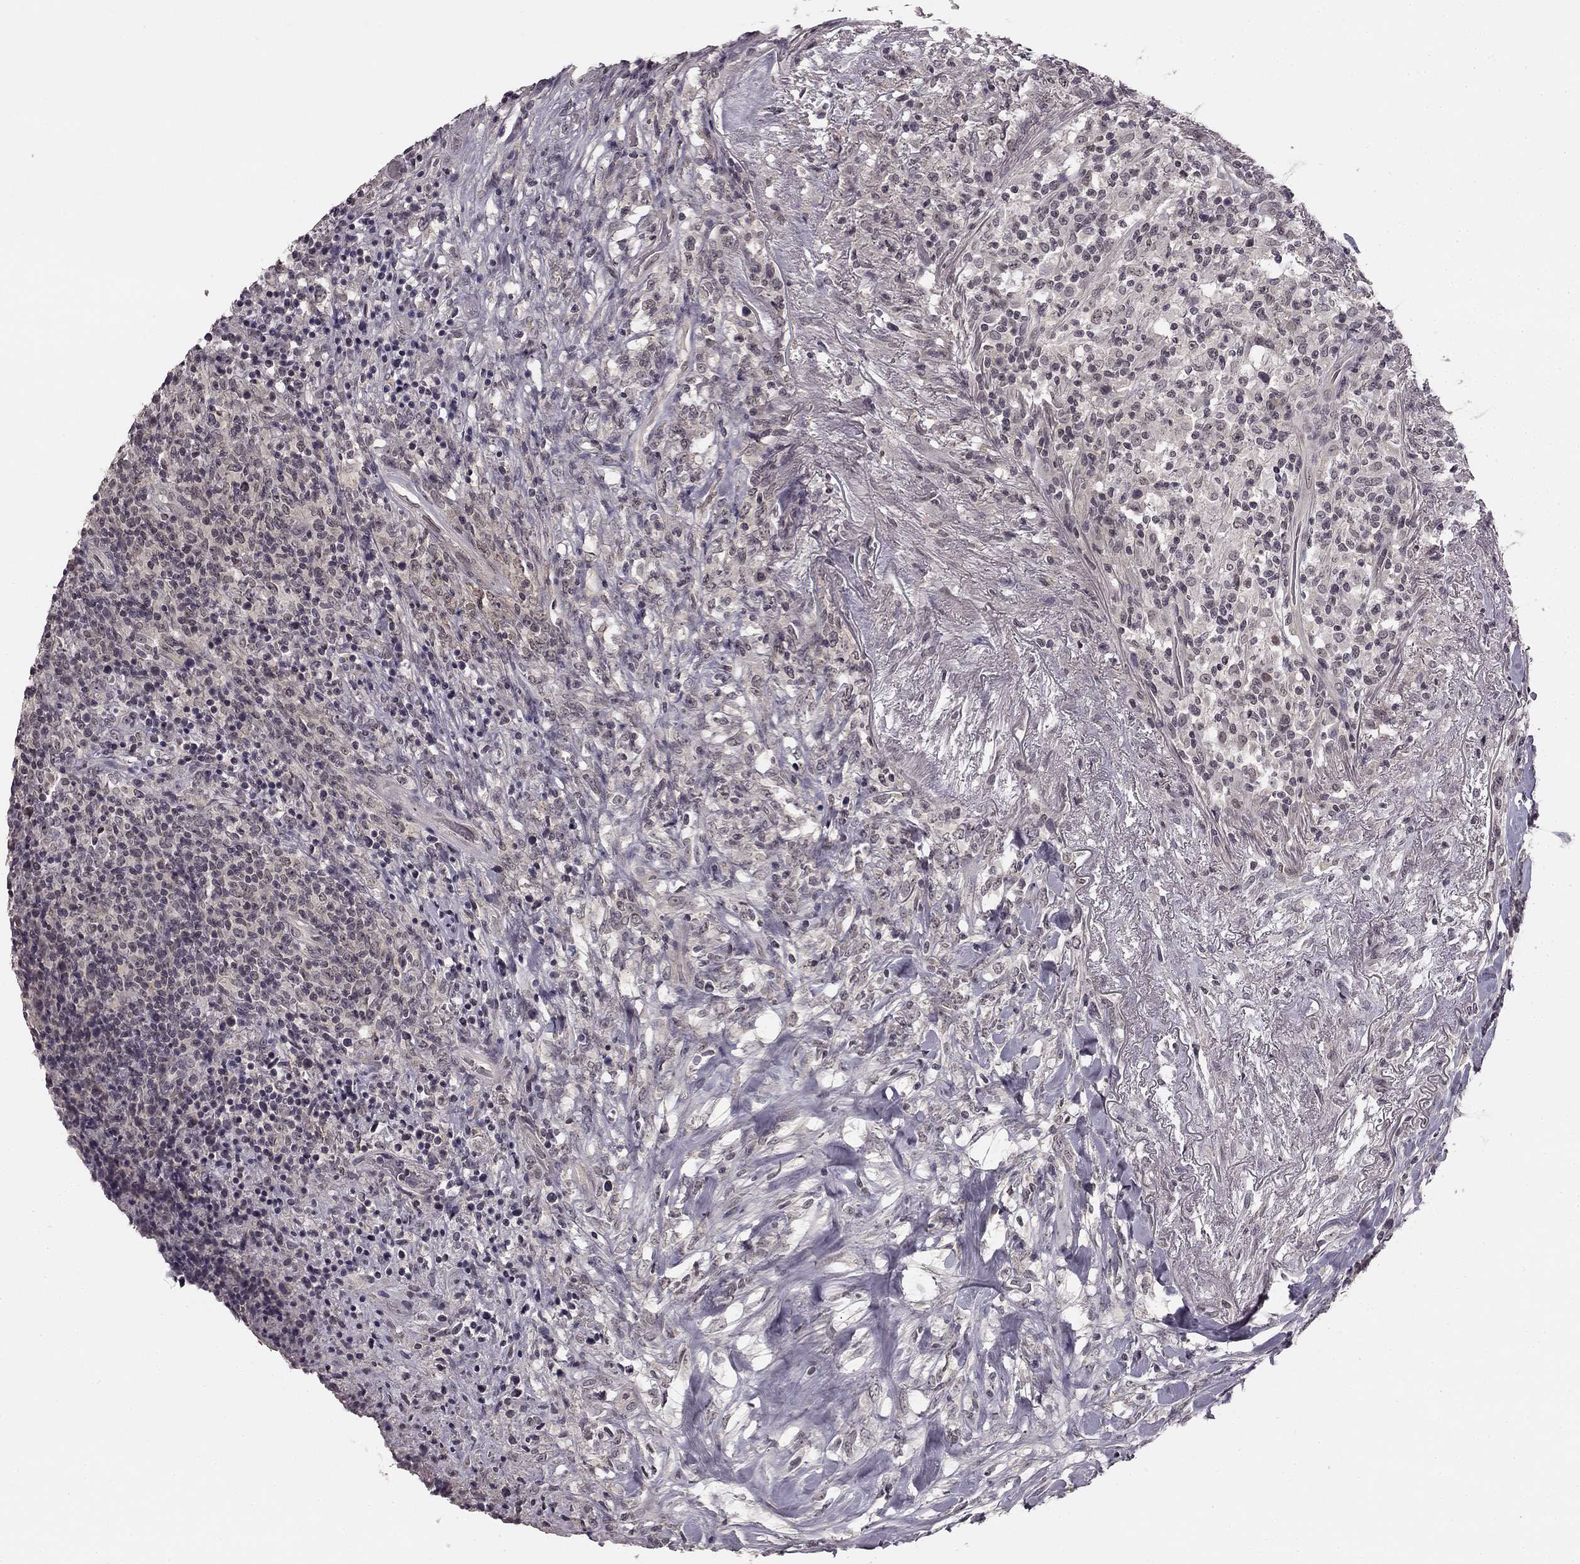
{"staining": {"intensity": "negative", "quantity": "none", "location": "none"}, "tissue": "lymphoma", "cell_type": "Tumor cells", "image_type": "cancer", "snomed": [{"axis": "morphology", "description": "Malignant lymphoma, non-Hodgkin's type, High grade"}, {"axis": "topography", "description": "Lung"}], "caption": "A photomicrograph of lymphoma stained for a protein displays no brown staining in tumor cells.", "gene": "HCN4", "patient": {"sex": "male", "age": 79}}